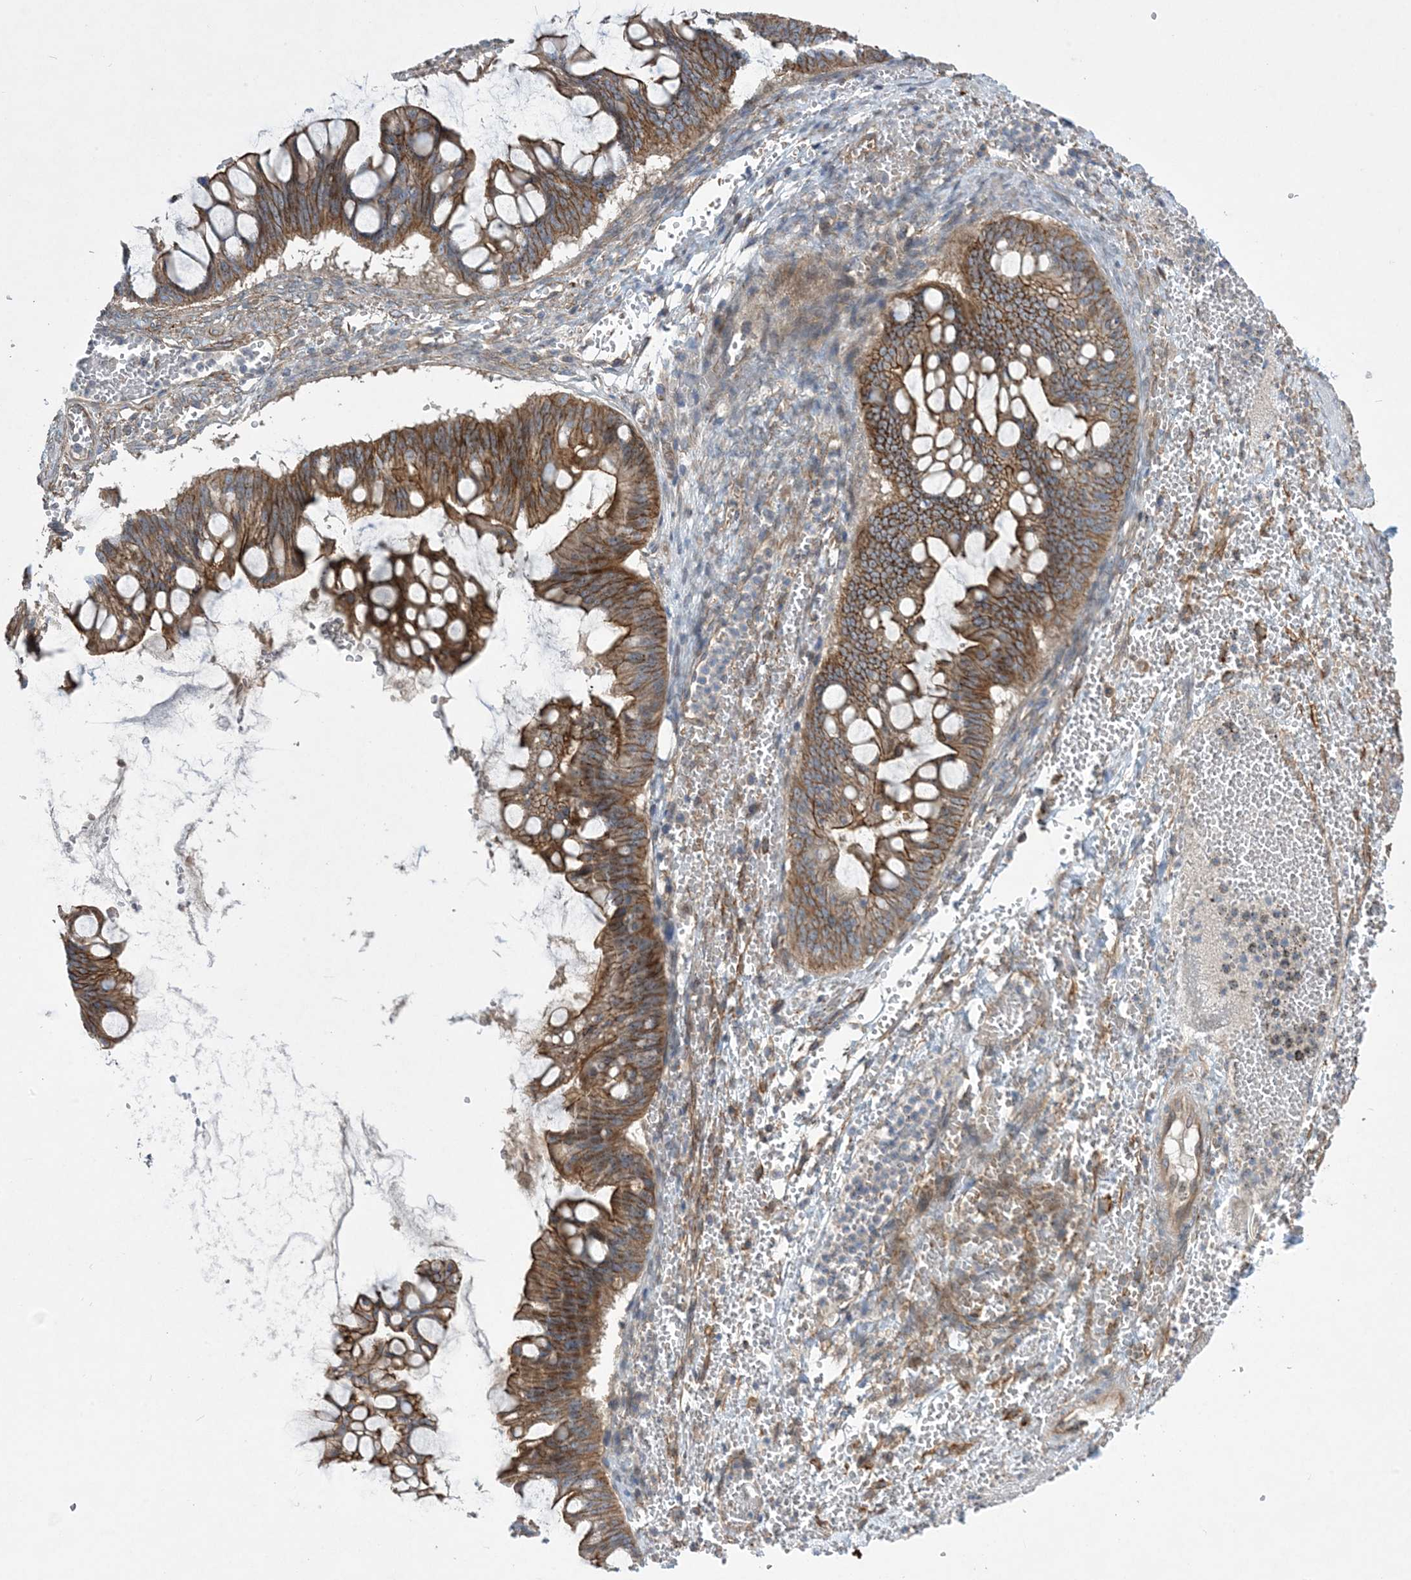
{"staining": {"intensity": "strong", "quantity": ">75%", "location": "cytoplasmic/membranous"}, "tissue": "ovarian cancer", "cell_type": "Tumor cells", "image_type": "cancer", "snomed": [{"axis": "morphology", "description": "Cystadenocarcinoma, mucinous, NOS"}, {"axis": "topography", "description": "Ovary"}], "caption": "This image exhibits ovarian mucinous cystadenocarcinoma stained with immunohistochemistry (IHC) to label a protein in brown. The cytoplasmic/membranous of tumor cells show strong positivity for the protein. Nuclei are counter-stained blue.", "gene": "AOC1", "patient": {"sex": "female", "age": 73}}